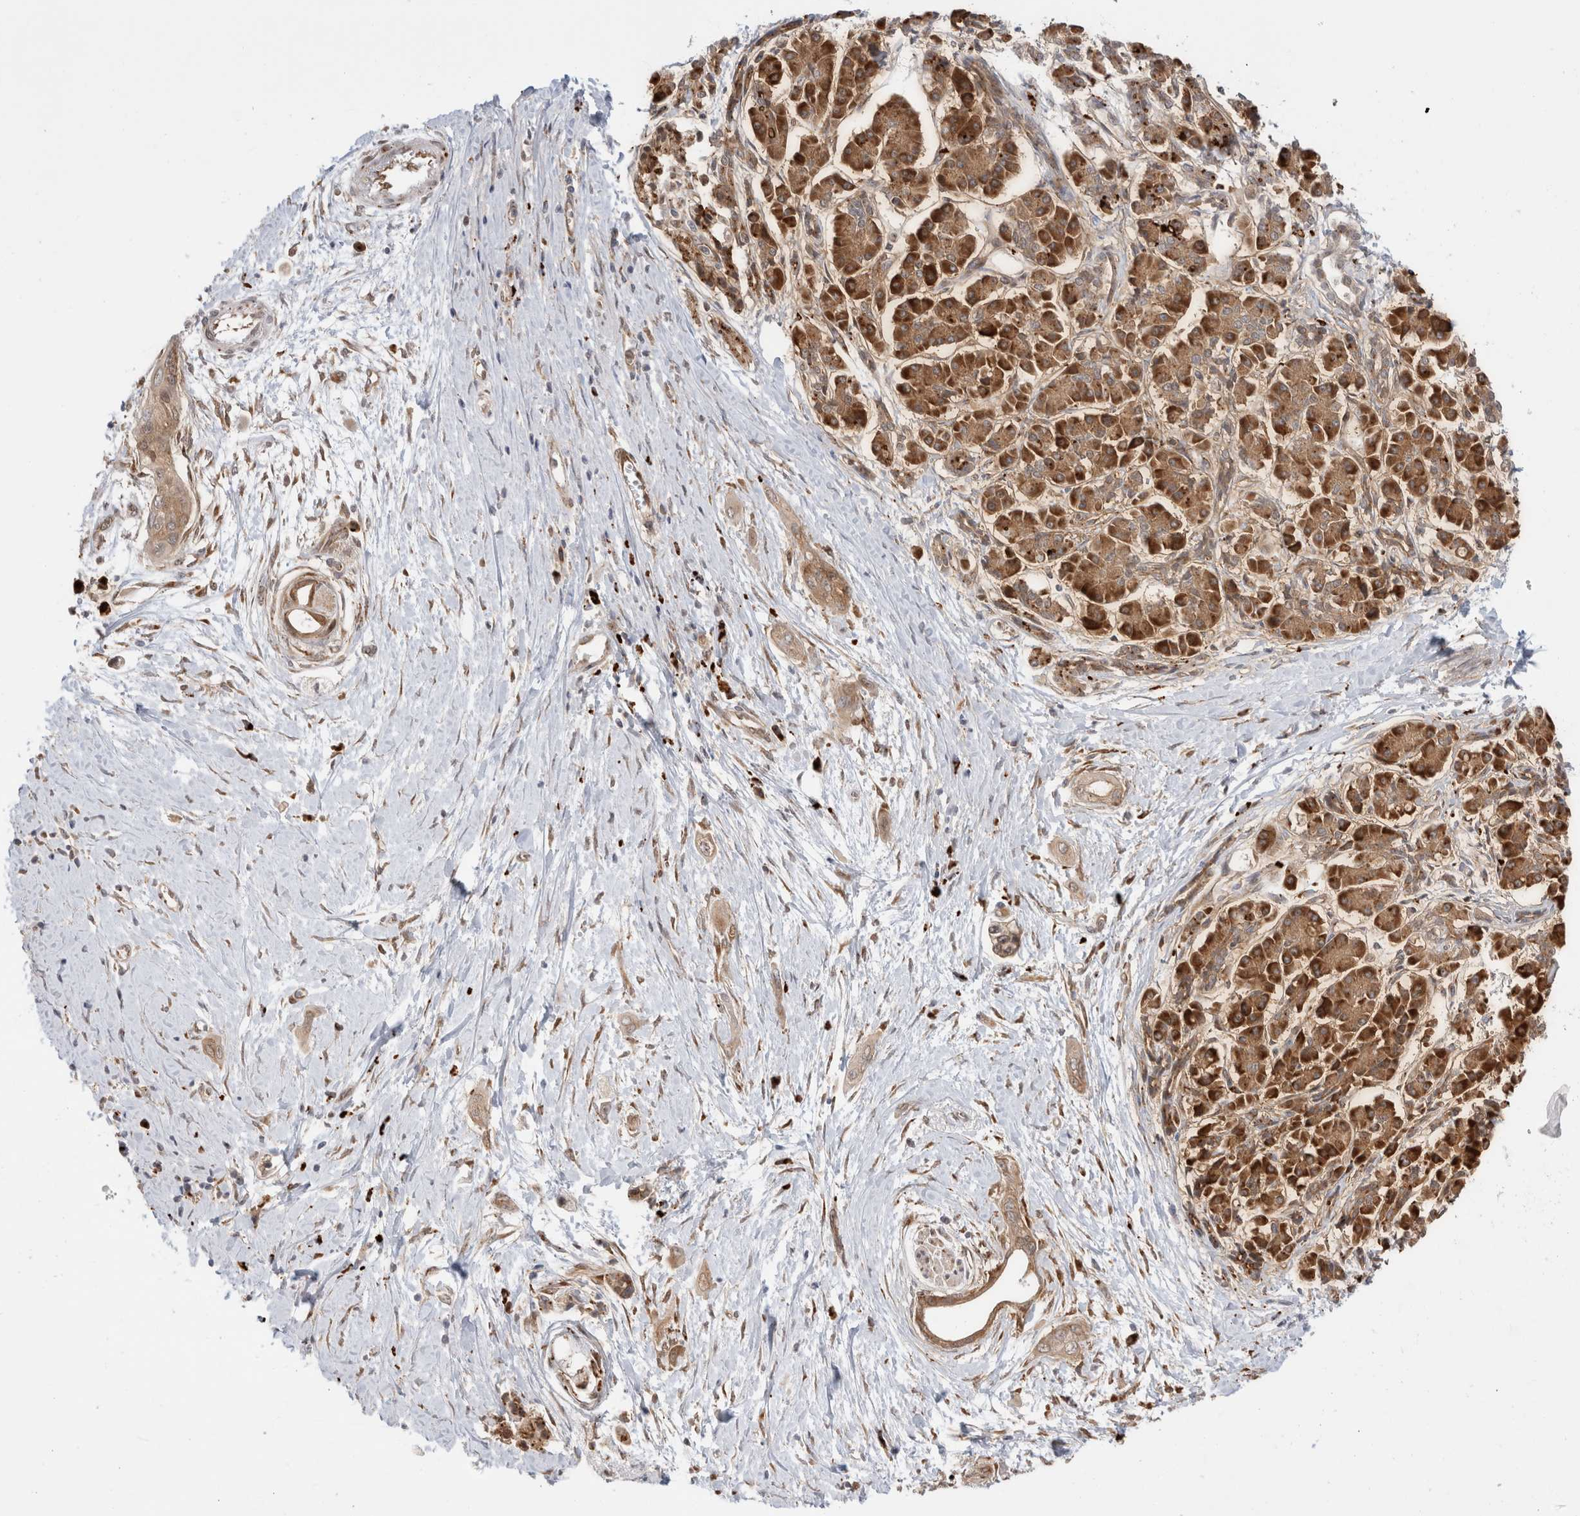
{"staining": {"intensity": "weak", "quantity": ">75%", "location": "cytoplasmic/membranous"}, "tissue": "pancreatic cancer", "cell_type": "Tumor cells", "image_type": "cancer", "snomed": [{"axis": "morphology", "description": "Adenocarcinoma, NOS"}, {"axis": "topography", "description": "Pancreas"}], "caption": "A high-resolution photomicrograph shows immunohistochemistry staining of adenocarcinoma (pancreatic), which displays weak cytoplasmic/membranous expression in approximately >75% of tumor cells.", "gene": "ACTL9", "patient": {"sex": "male", "age": 59}}